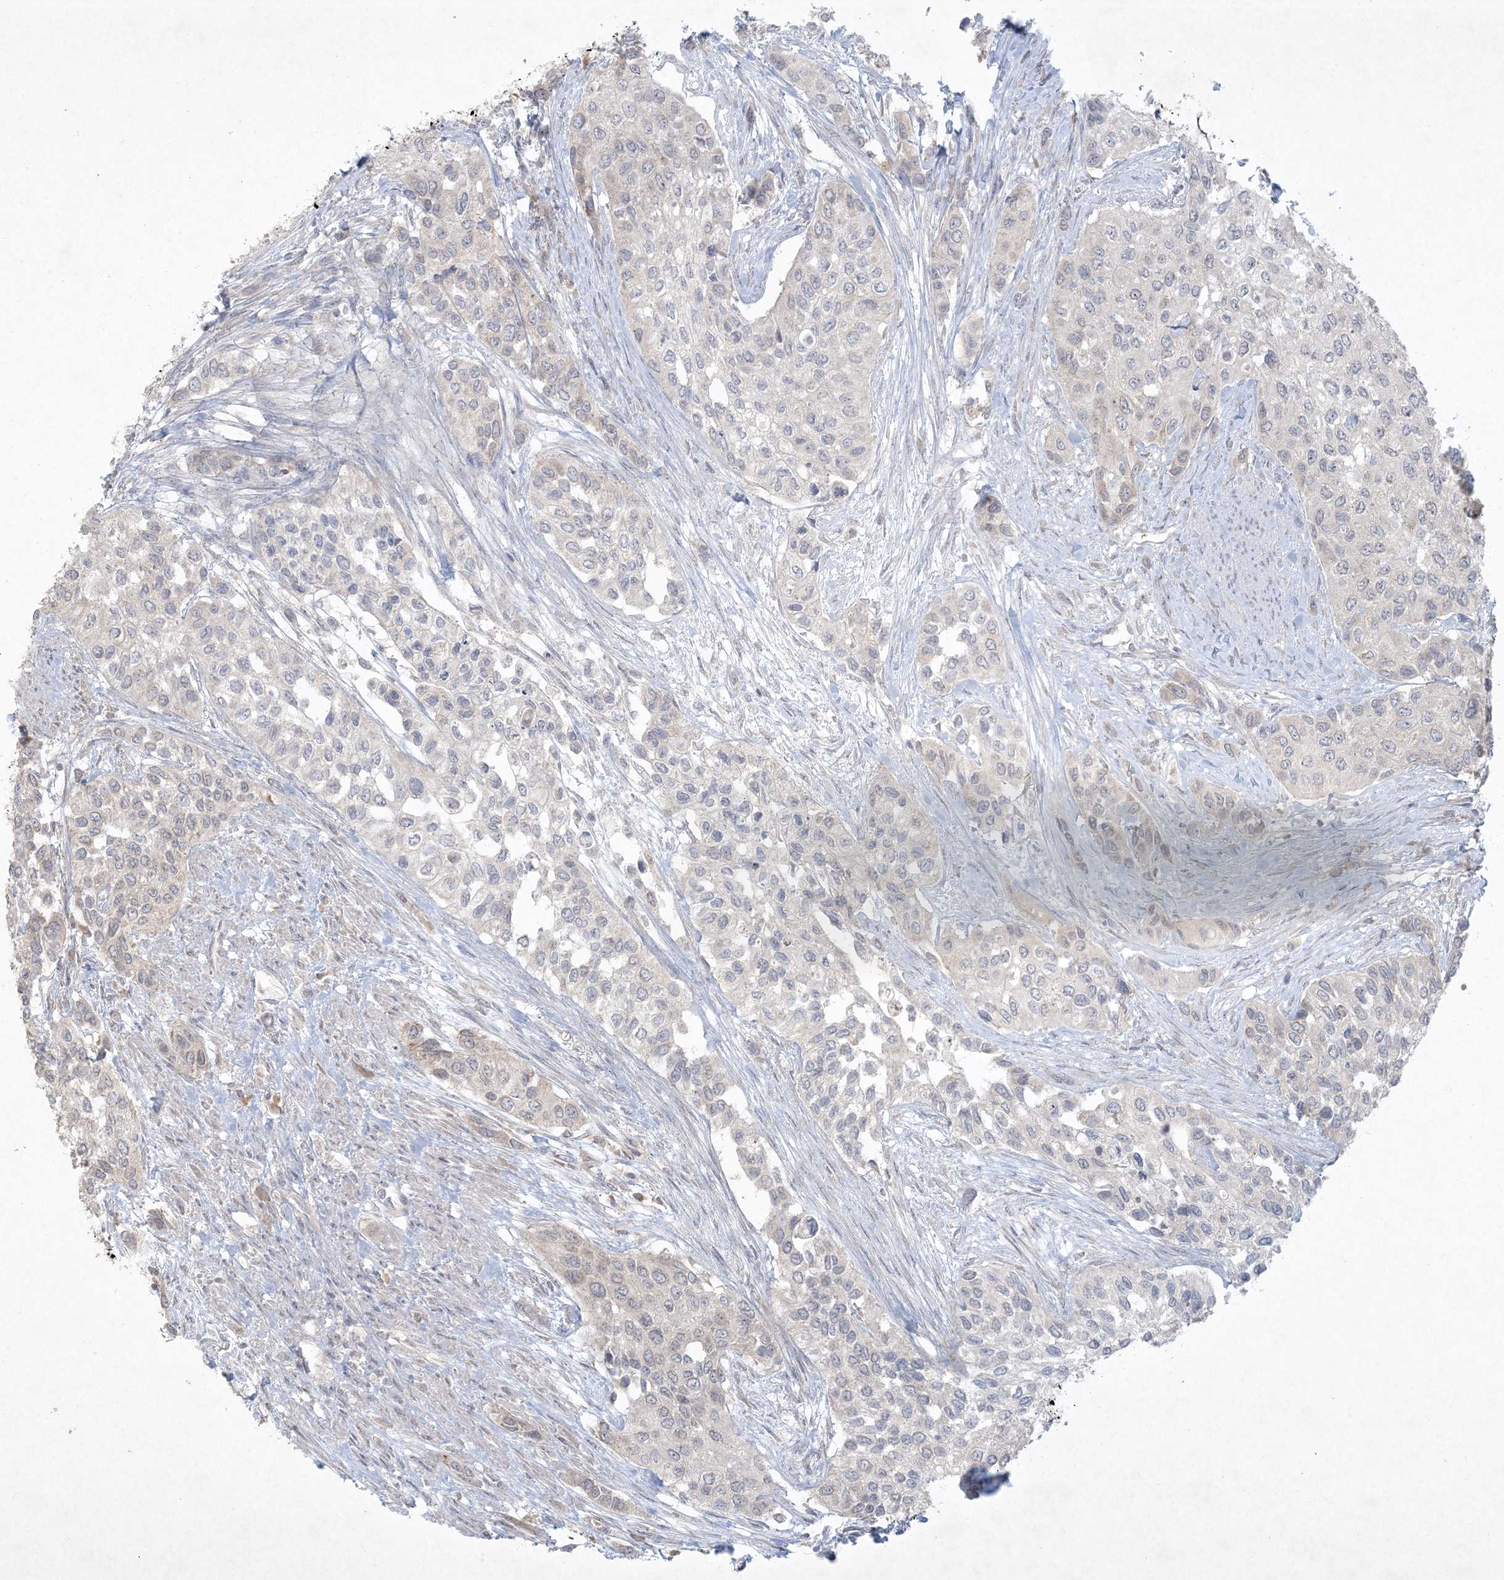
{"staining": {"intensity": "negative", "quantity": "none", "location": "none"}, "tissue": "urothelial cancer", "cell_type": "Tumor cells", "image_type": "cancer", "snomed": [{"axis": "morphology", "description": "Normal tissue, NOS"}, {"axis": "morphology", "description": "Urothelial carcinoma, High grade"}, {"axis": "topography", "description": "Vascular tissue"}, {"axis": "topography", "description": "Urinary bladder"}], "caption": "The histopathology image demonstrates no staining of tumor cells in urothelial carcinoma (high-grade).", "gene": "NRBP2", "patient": {"sex": "female", "age": 56}}